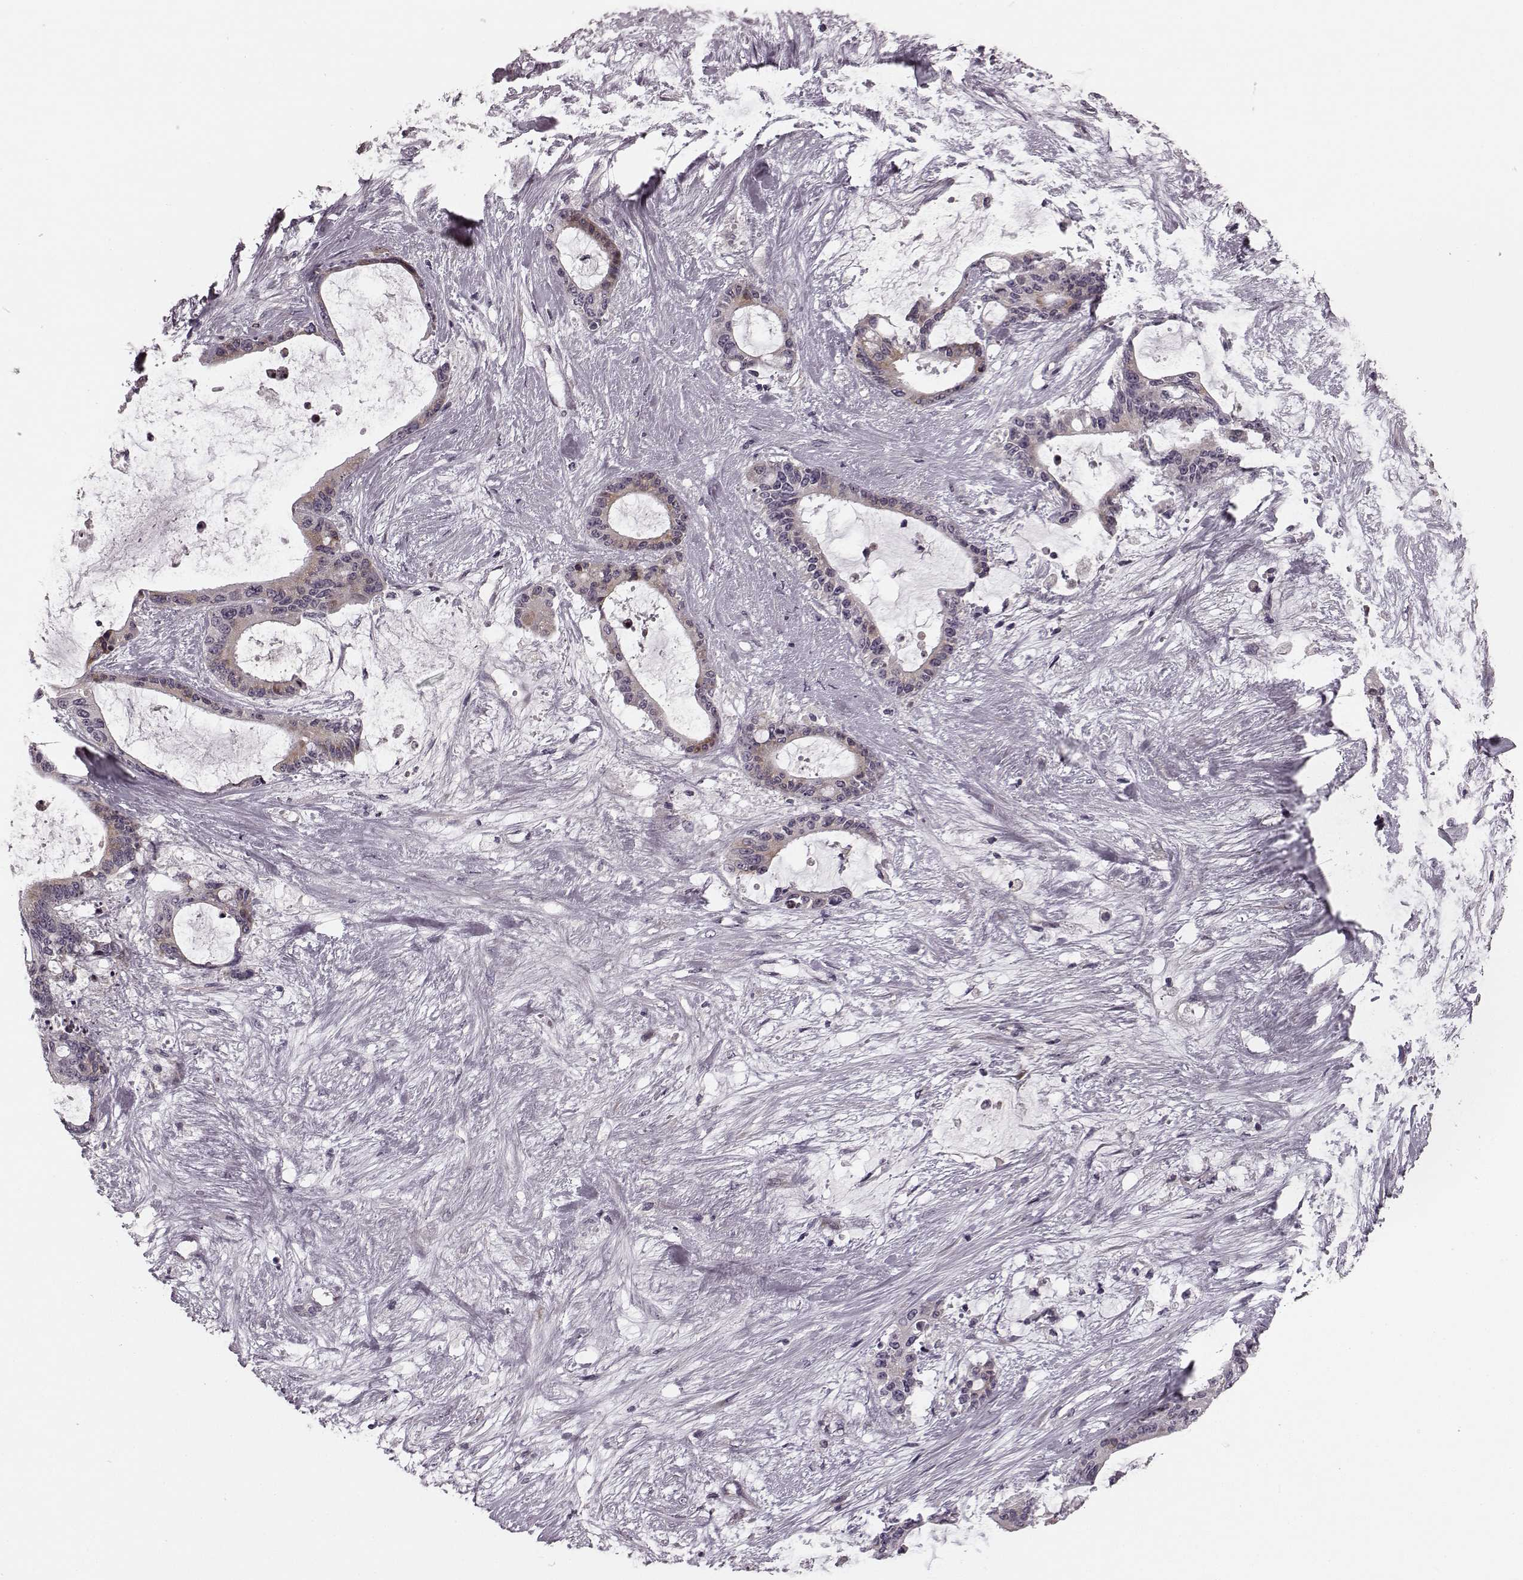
{"staining": {"intensity": "weak", "quantity": ">75%", "location": "cytoplasmic/membranous"}, "tissue": "liver cancer", "cell_type": "Tumor cells", "image_type": "cancer", "snomed": [{"axis": "morphology", "description": "Normal tissue, NOS"}, {"axis": "morphology", "description": "Cholangiocarcinoma"}, {"axis": "topography", "description": "Liver"}, {"axis": "topography", "description": "Peripheral nerve tissue"}], "caption": "Immunohistochemistry (IHC) histopathology image of neoplastic tissue: human liver cancer stained using immunohistochemistry (IHC) exhibits low levels of weak protein expression localized specifically in the cytoplasmic/membranous of tumor cells, appearing as a cytoplasmic/membranous brown color.", "gene": "FAM234B", "patient": {"sex": "female", "age": 73}}